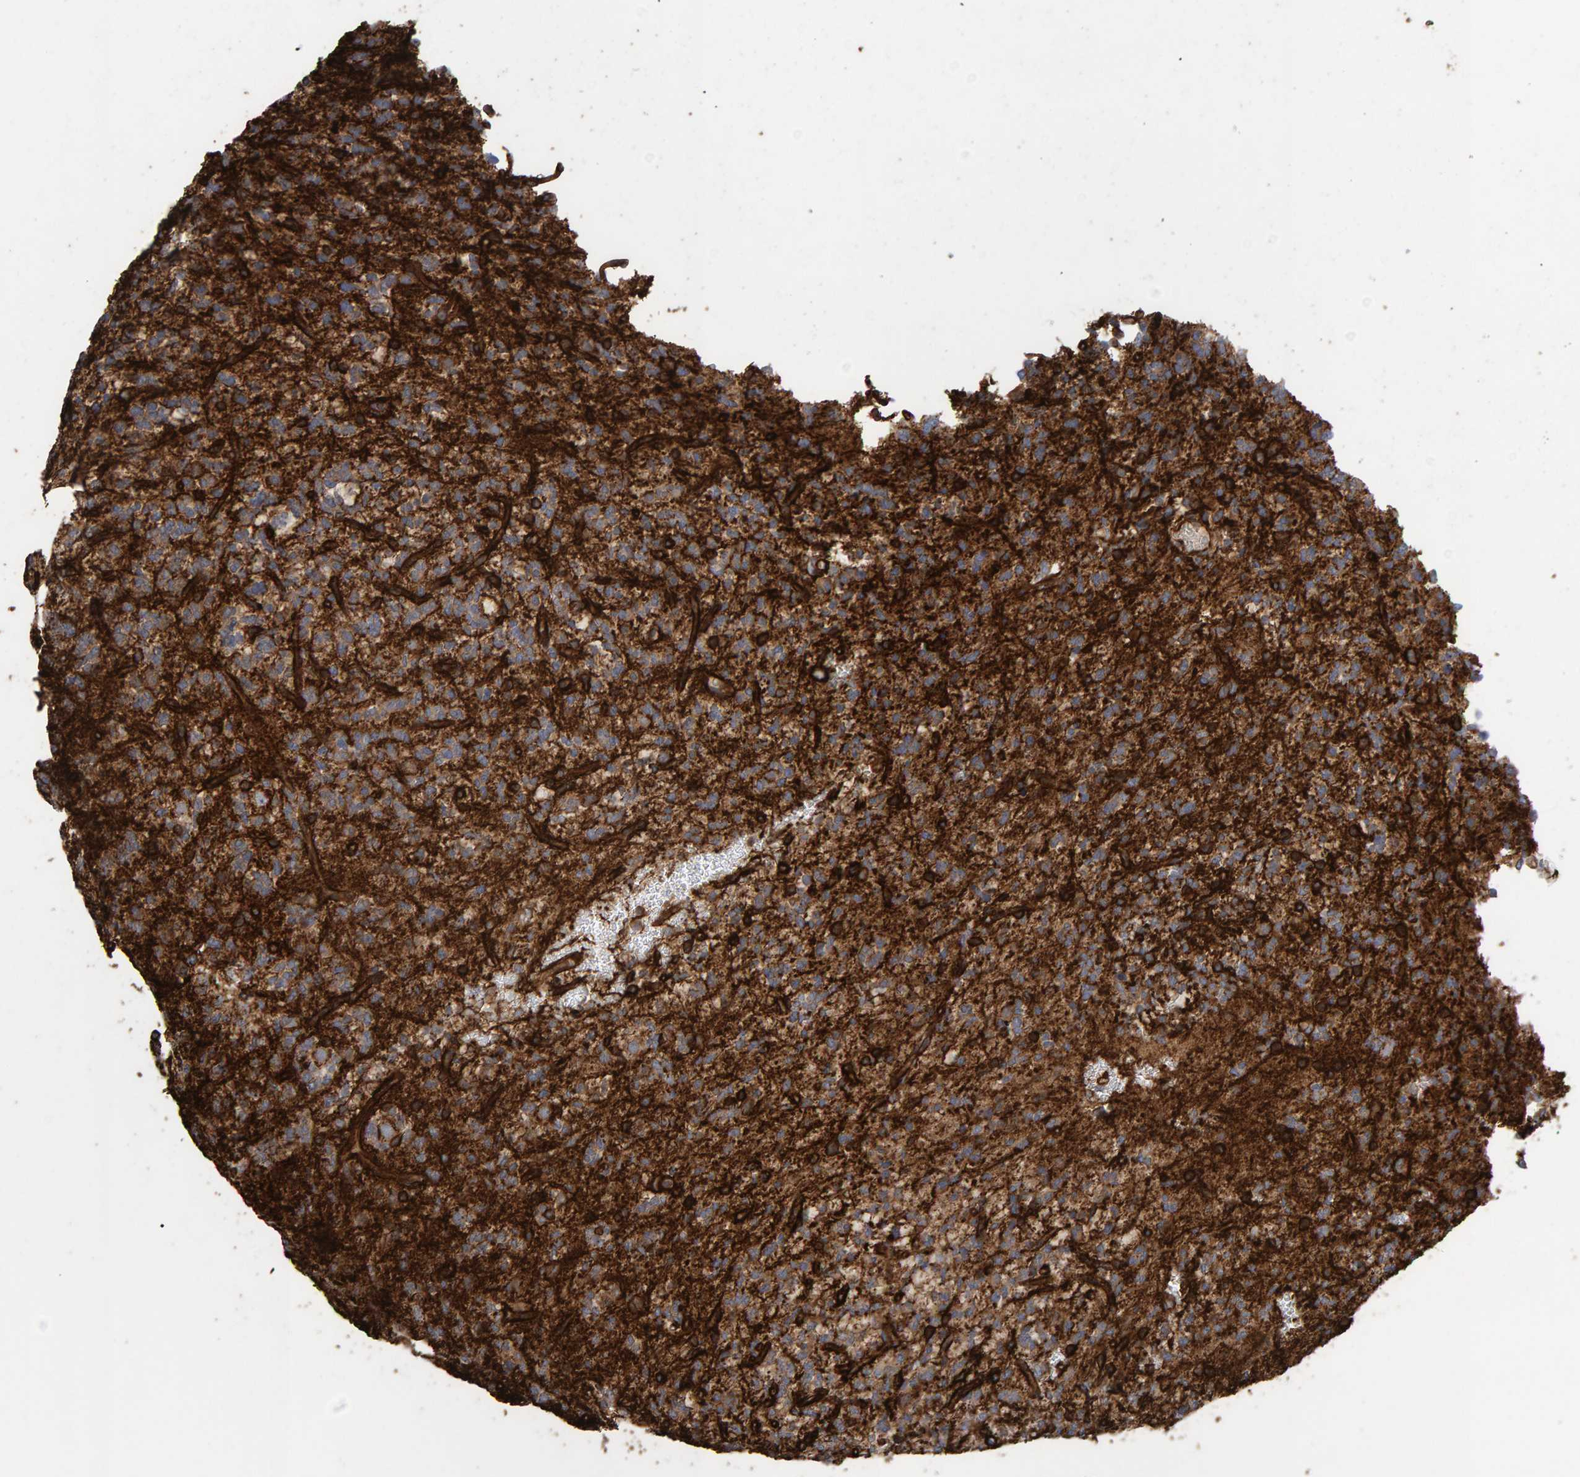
{"staining": {"intensity": "moderate", "quantity": ">75%", "location": "cytoplasmic/membranous"}, "tissue": "glioma", "cell_type": "Tumor cells", "image_type": "cancer", "snomed": [{"axis": "morphology", "description": "Glioma, malignant, Low grade"}, {"axis": "topography", "description": "Brain"}], "caption": "Protein staining of glioma tissue demonstrates moderate cytoplasmic/membranous expression in about >75% of tumor cells.", "gene": "ZNF347", "patient": {"sex": "male", "age": 38}}